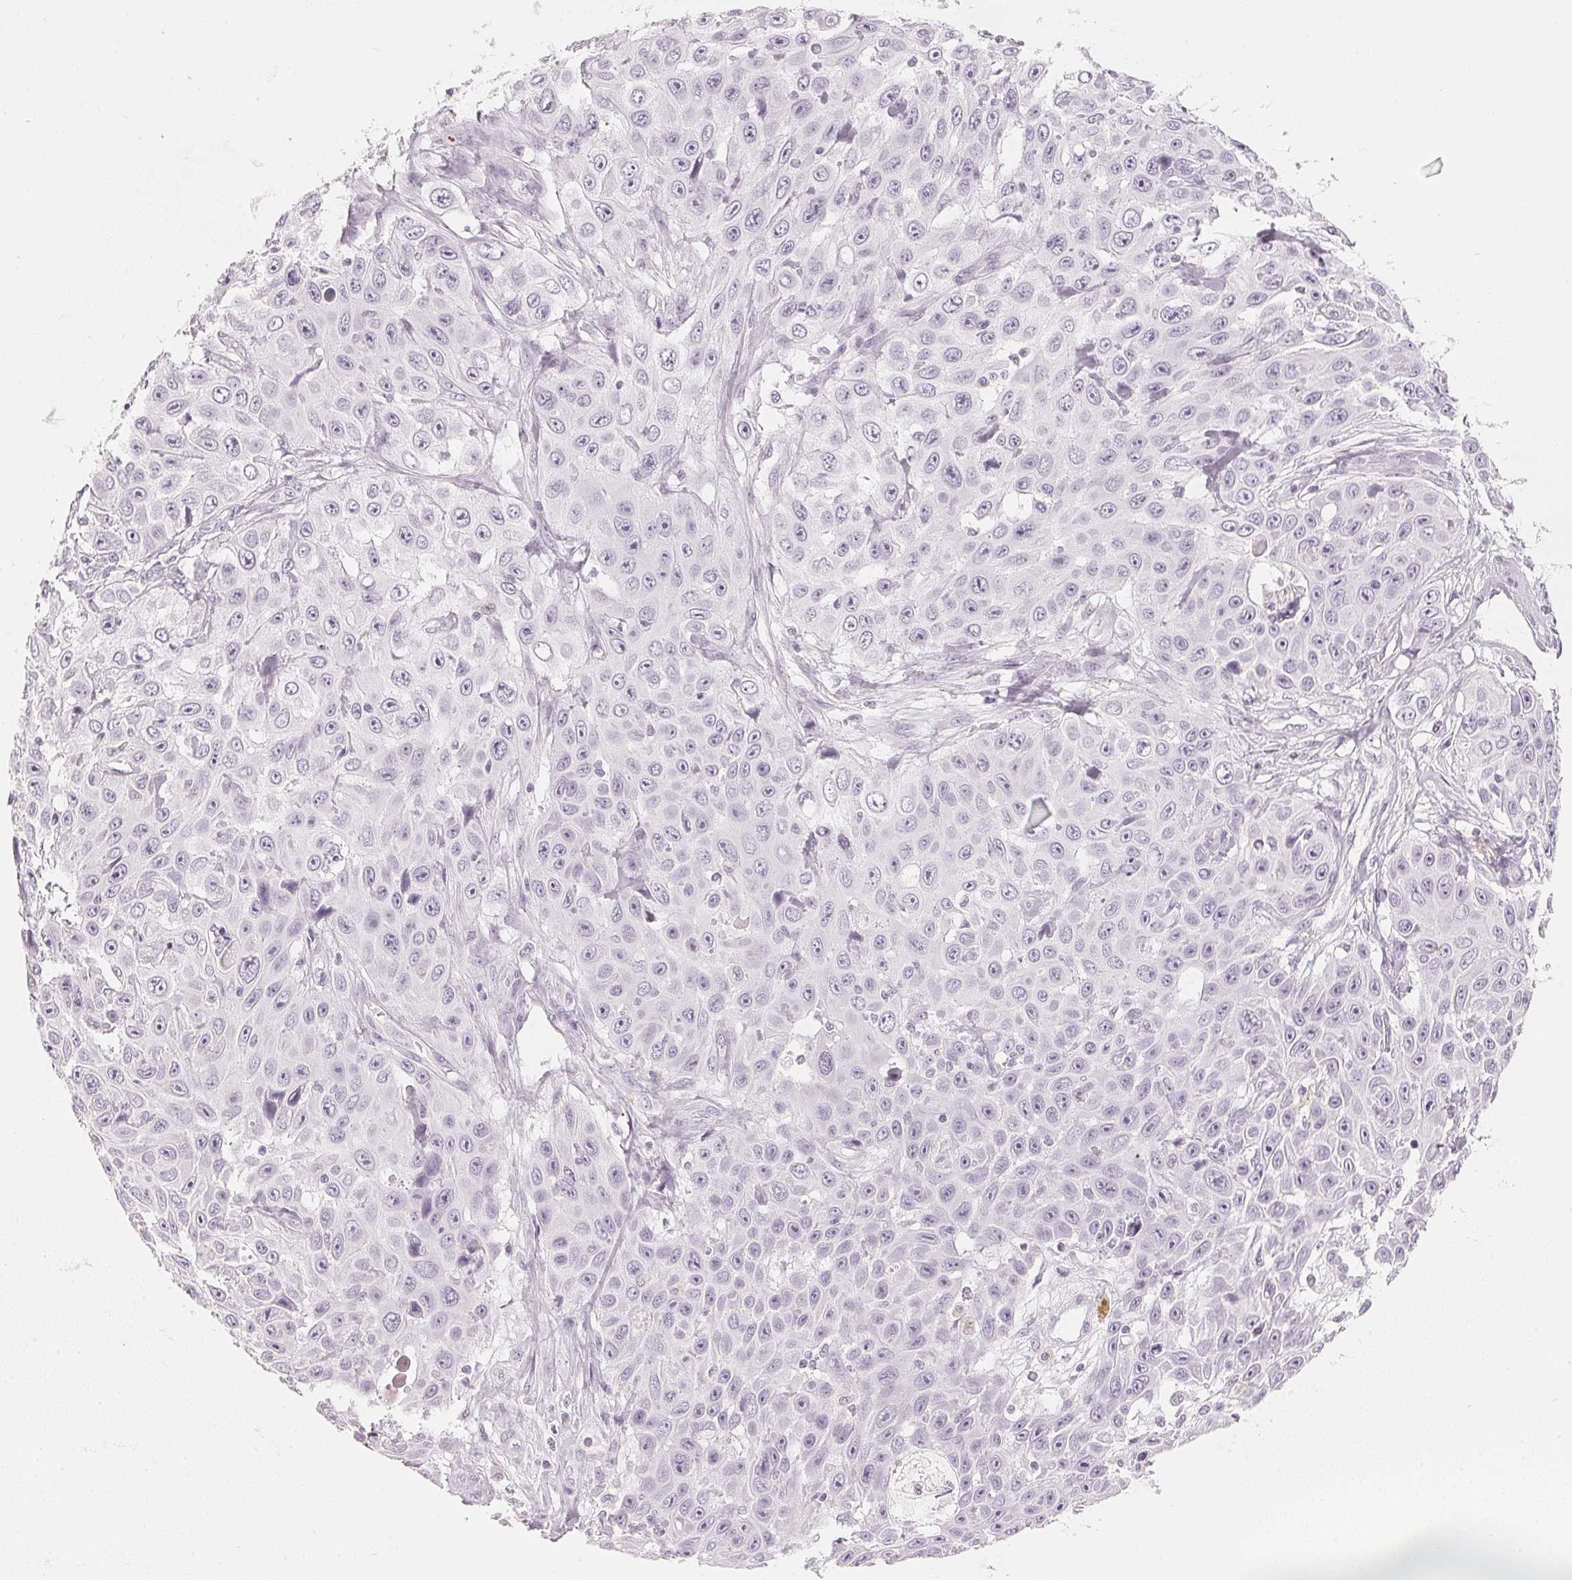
{"staining": {"intensity": "negative", "quantity": "none", "location": "none"}, "tissue": "skin cancer", "cell_type": "Tumor cells", "image_type": "cancer", "snomed": [{"axis": "morphology", "description": "Squamous cell carcinoma, NOS"}, {"axis": "topography", "description": "Skin"}], "caption": "Tumor cells show no significant protein positivity in squamous cell carcinoma (skin).", "gene": "SLC22A8", "patient": {"sex": "male", "age": 82}}